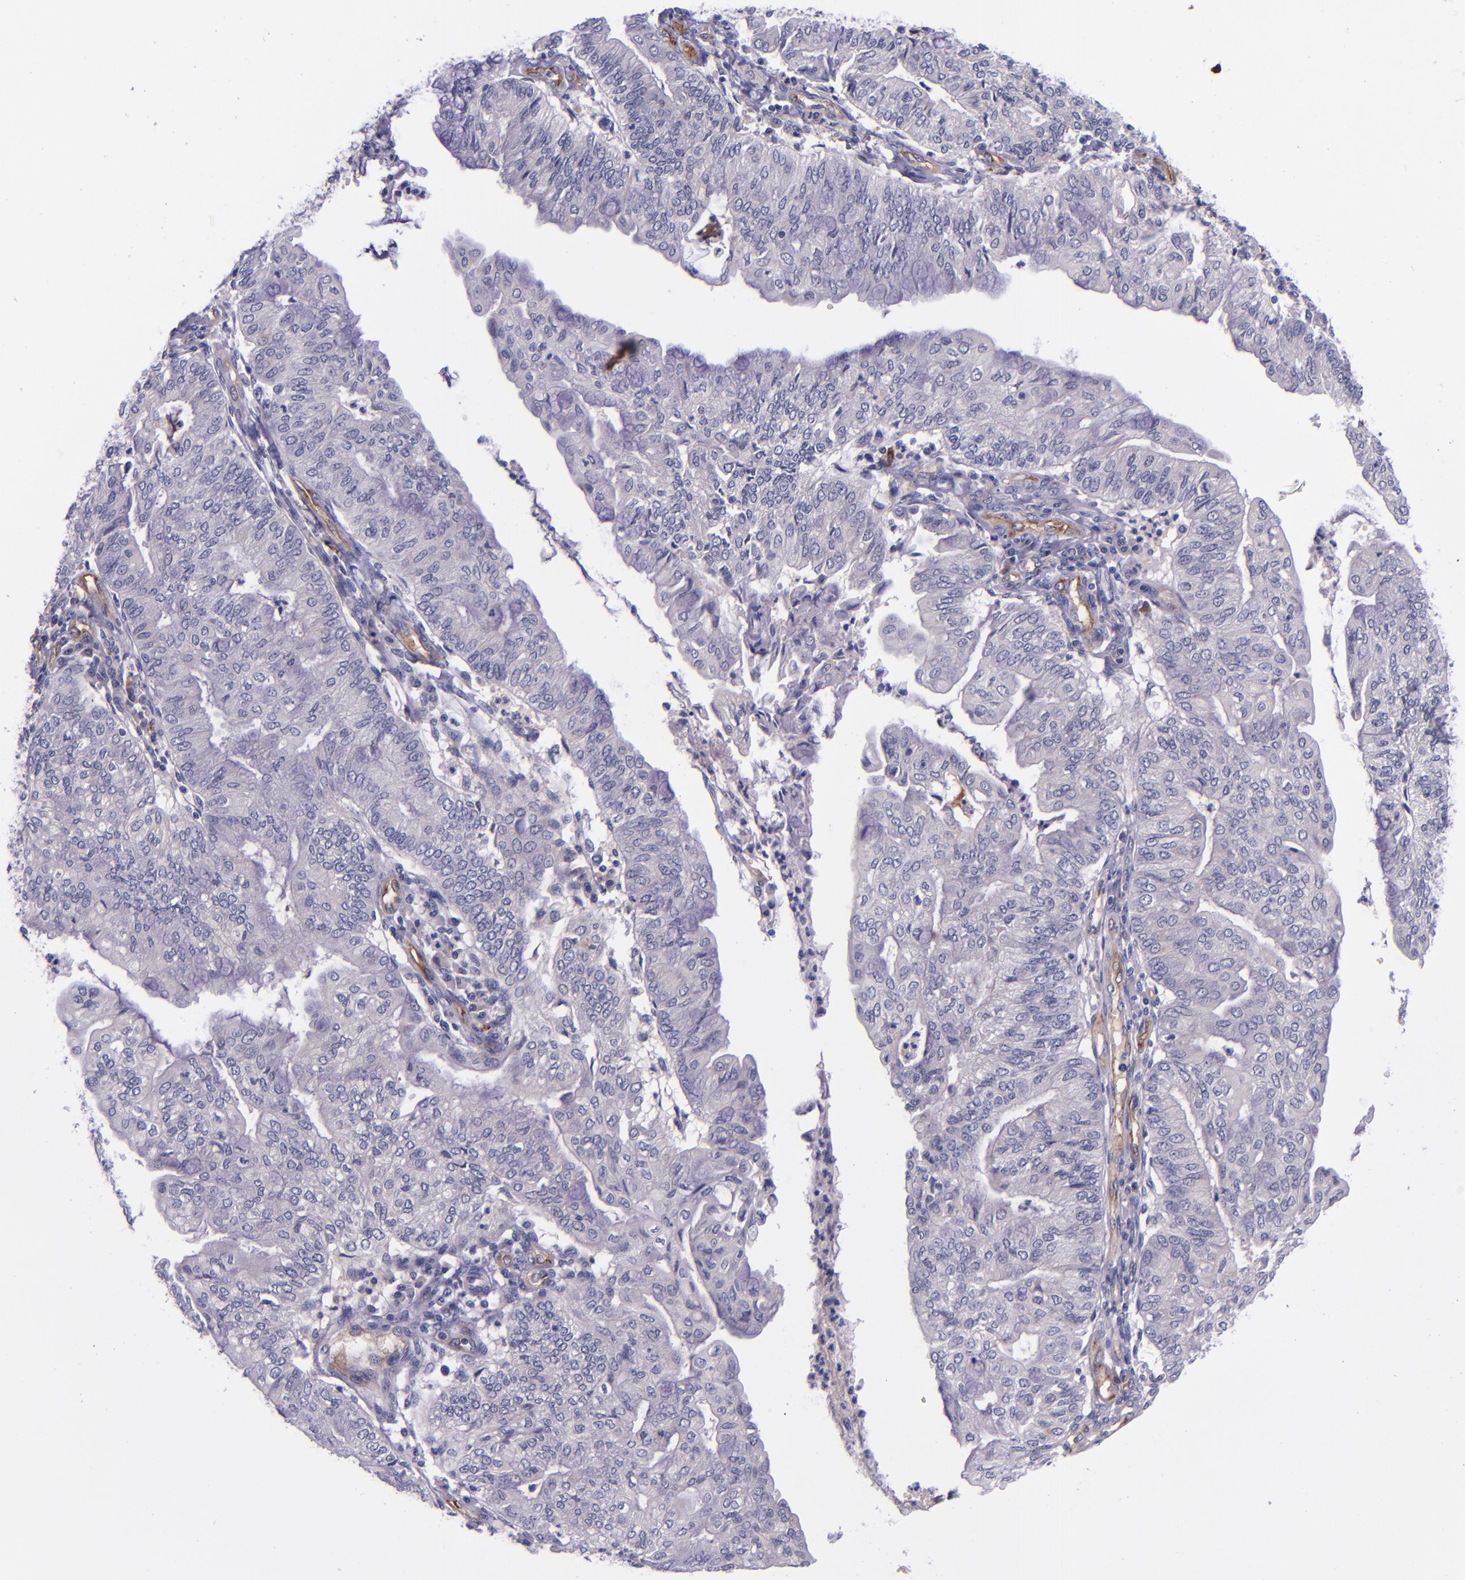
{"staining": {"intensity": "negative", "quantity": "none", "location": "none"}, "tissue": "endometrial cancer", "cell_type": "Tumor cells", "image_type": "cancer", "snomed": [{"axis": "morphology", "description": "Adenocarcinoma, NOS"}, {"axis": "topography", "description": "Endometrium"}], "caption": "Endometrial cancer (adenocarcinoma) was stained to show a protein in brown. There is no significant staining in tumor cells.", "gene": "NOS3", "patient": {"sex": "female", "age": 59}}